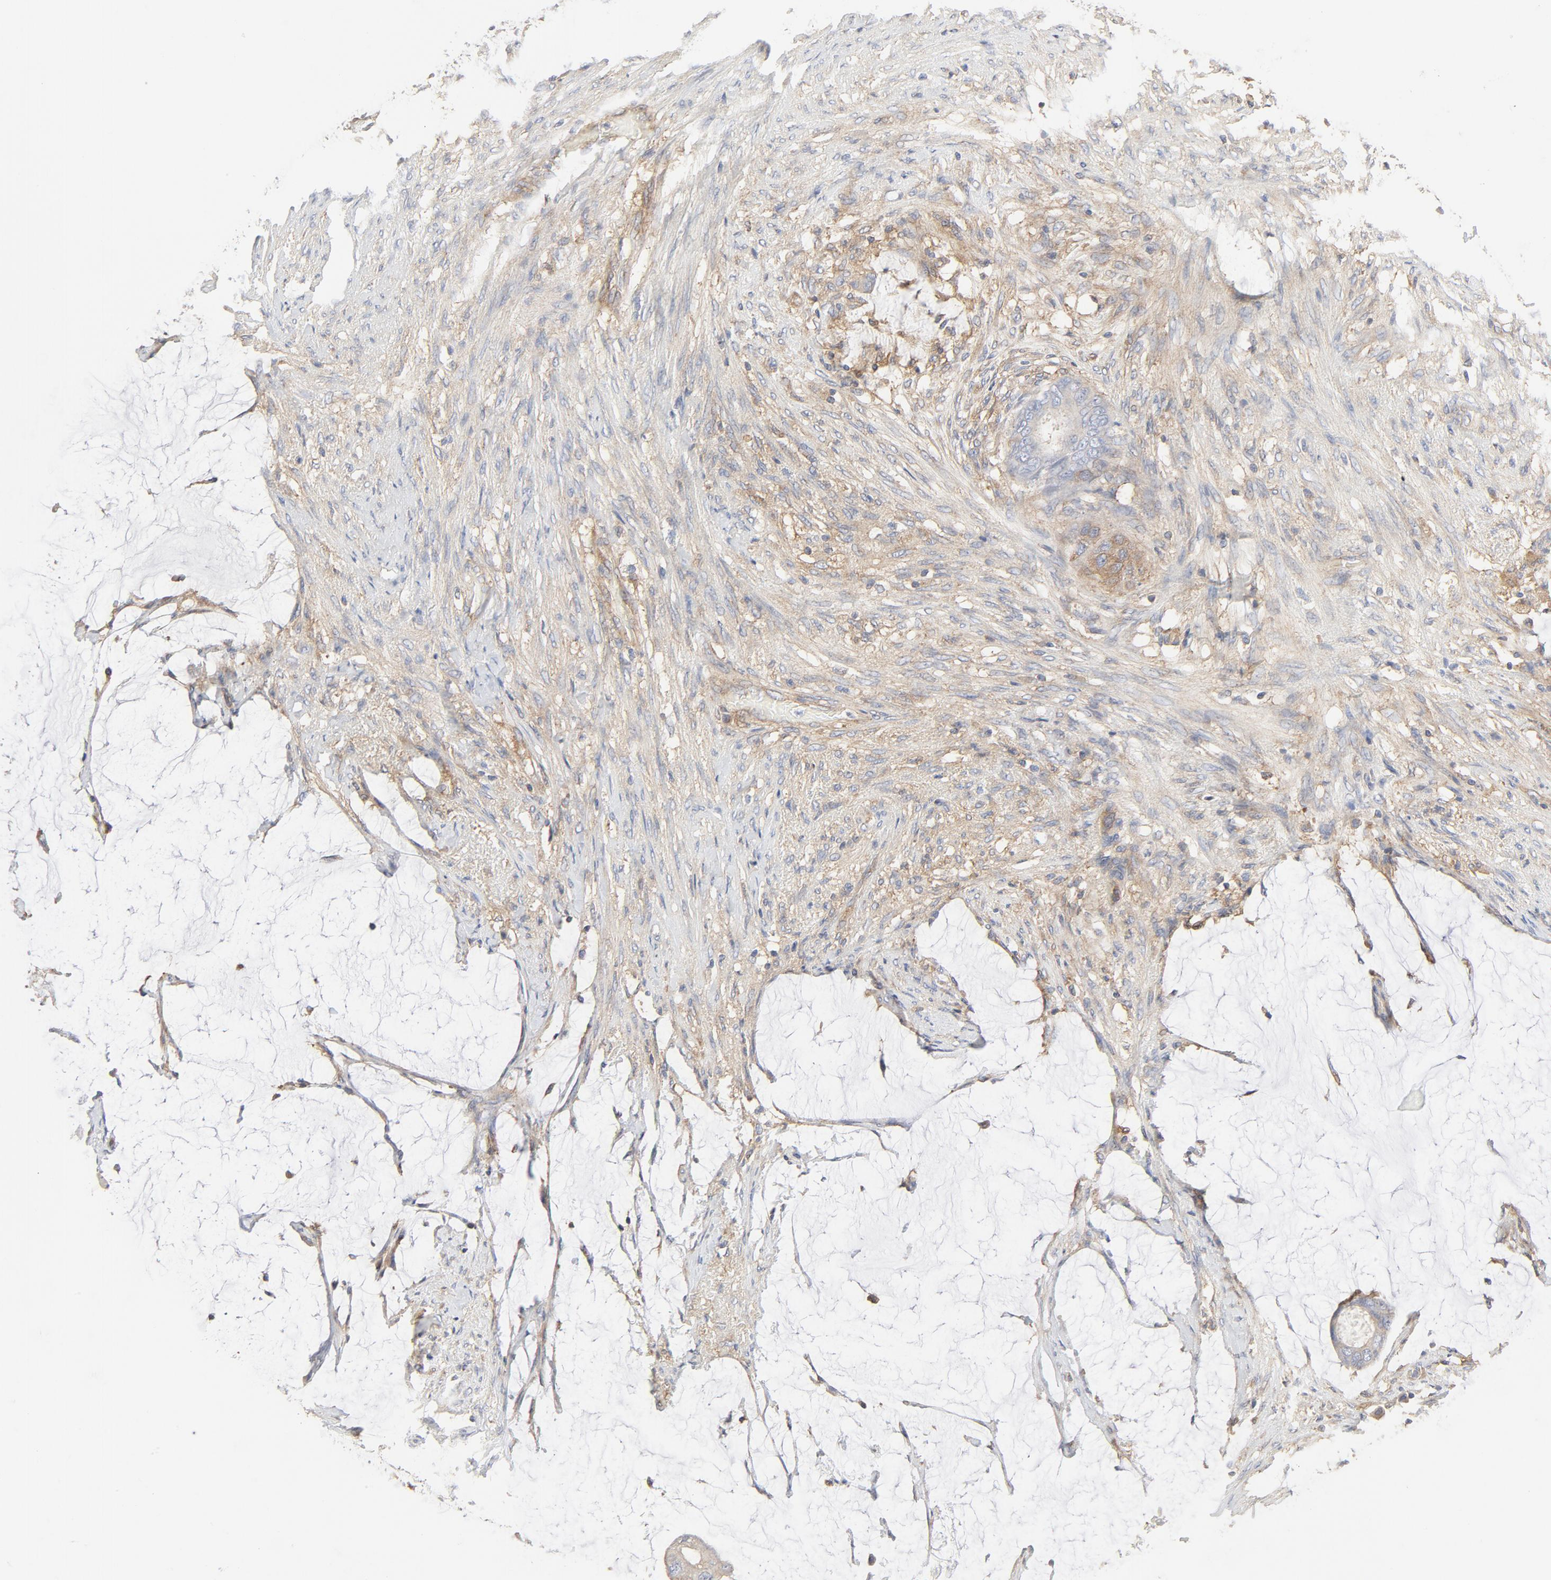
{"staining": {"intensity": "weak", "quantity": "25%-75%", "location": "cytoplasmic/membranous"}, "tissue": "colorectal cancer", "cell_type": "Tumor cells", "image_type": "cancer", "snomed": [{"axis": "morphology", "description": "Normal tissue, NOS"}, {"axis": "morphology", "description": "Adenocarcinoma, NOS"}, {"axis": "topography", "description": "Rectum"}, {"axis": "topography", "description": "Peripheral nerve tissue"}], "caption": "Protein expression by immunohistochemistry (IHC) exhibits weak cytoplasmic/membranous expression in about 25%-75% of tumor cells in colorectal adenocarcinoma.", "gene": "RABEP1", "patient": {"sex": "female", "age": 77}}